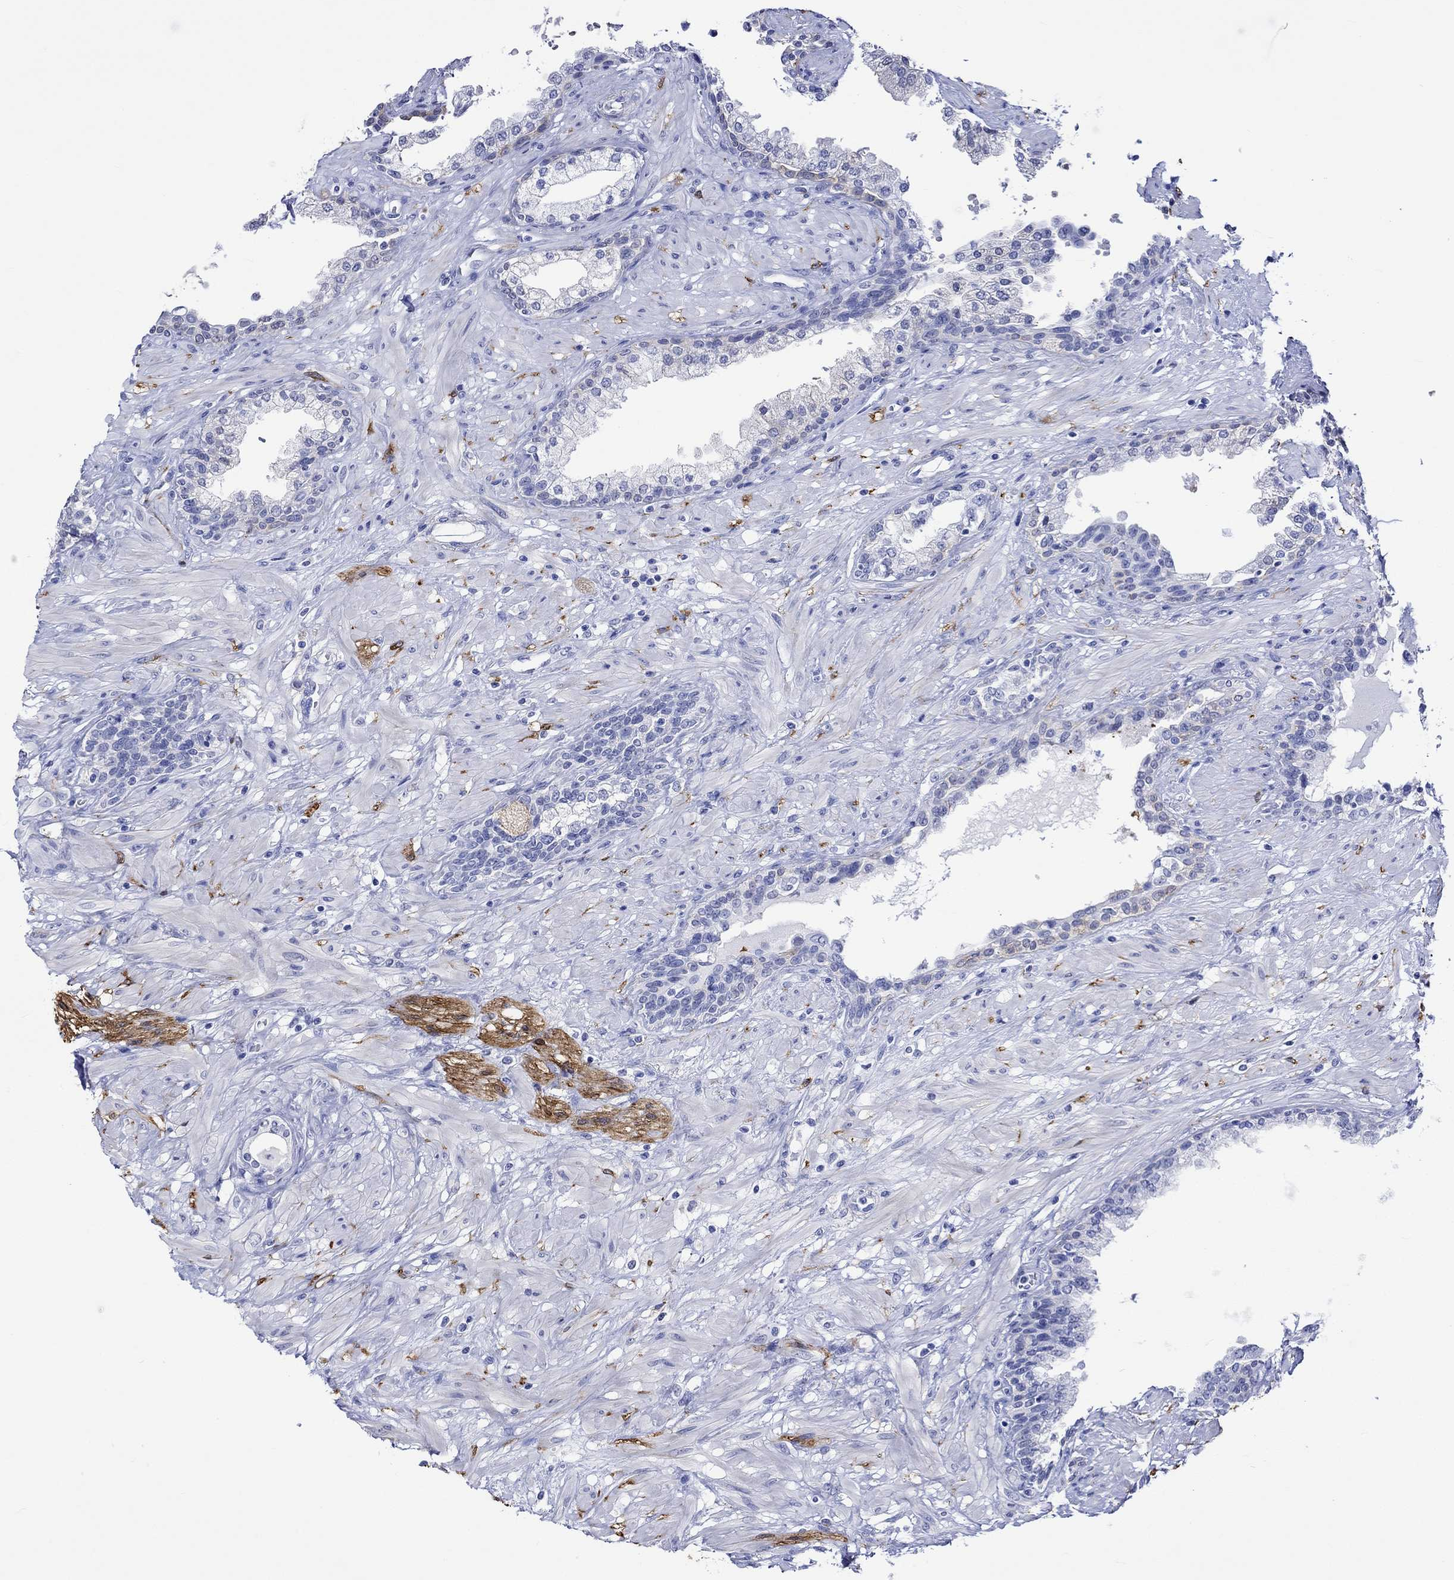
{"staining": {"intensity": "negative", "quantity": "none", "location": "none"}, "tissue": "prostate", "cell_type": "Glandular cells", "image_type": "normal", "snomed": [{"axis": "morphology", "description": "Normal tissue, NOS"}, {"axis": "topography", "description": "Prostate"}], "caption": "The IHC image has no significant positivity in glandular cells of prostate.", "gene": "CRYAB", "patient": {"sex": "male", "age": 63}}